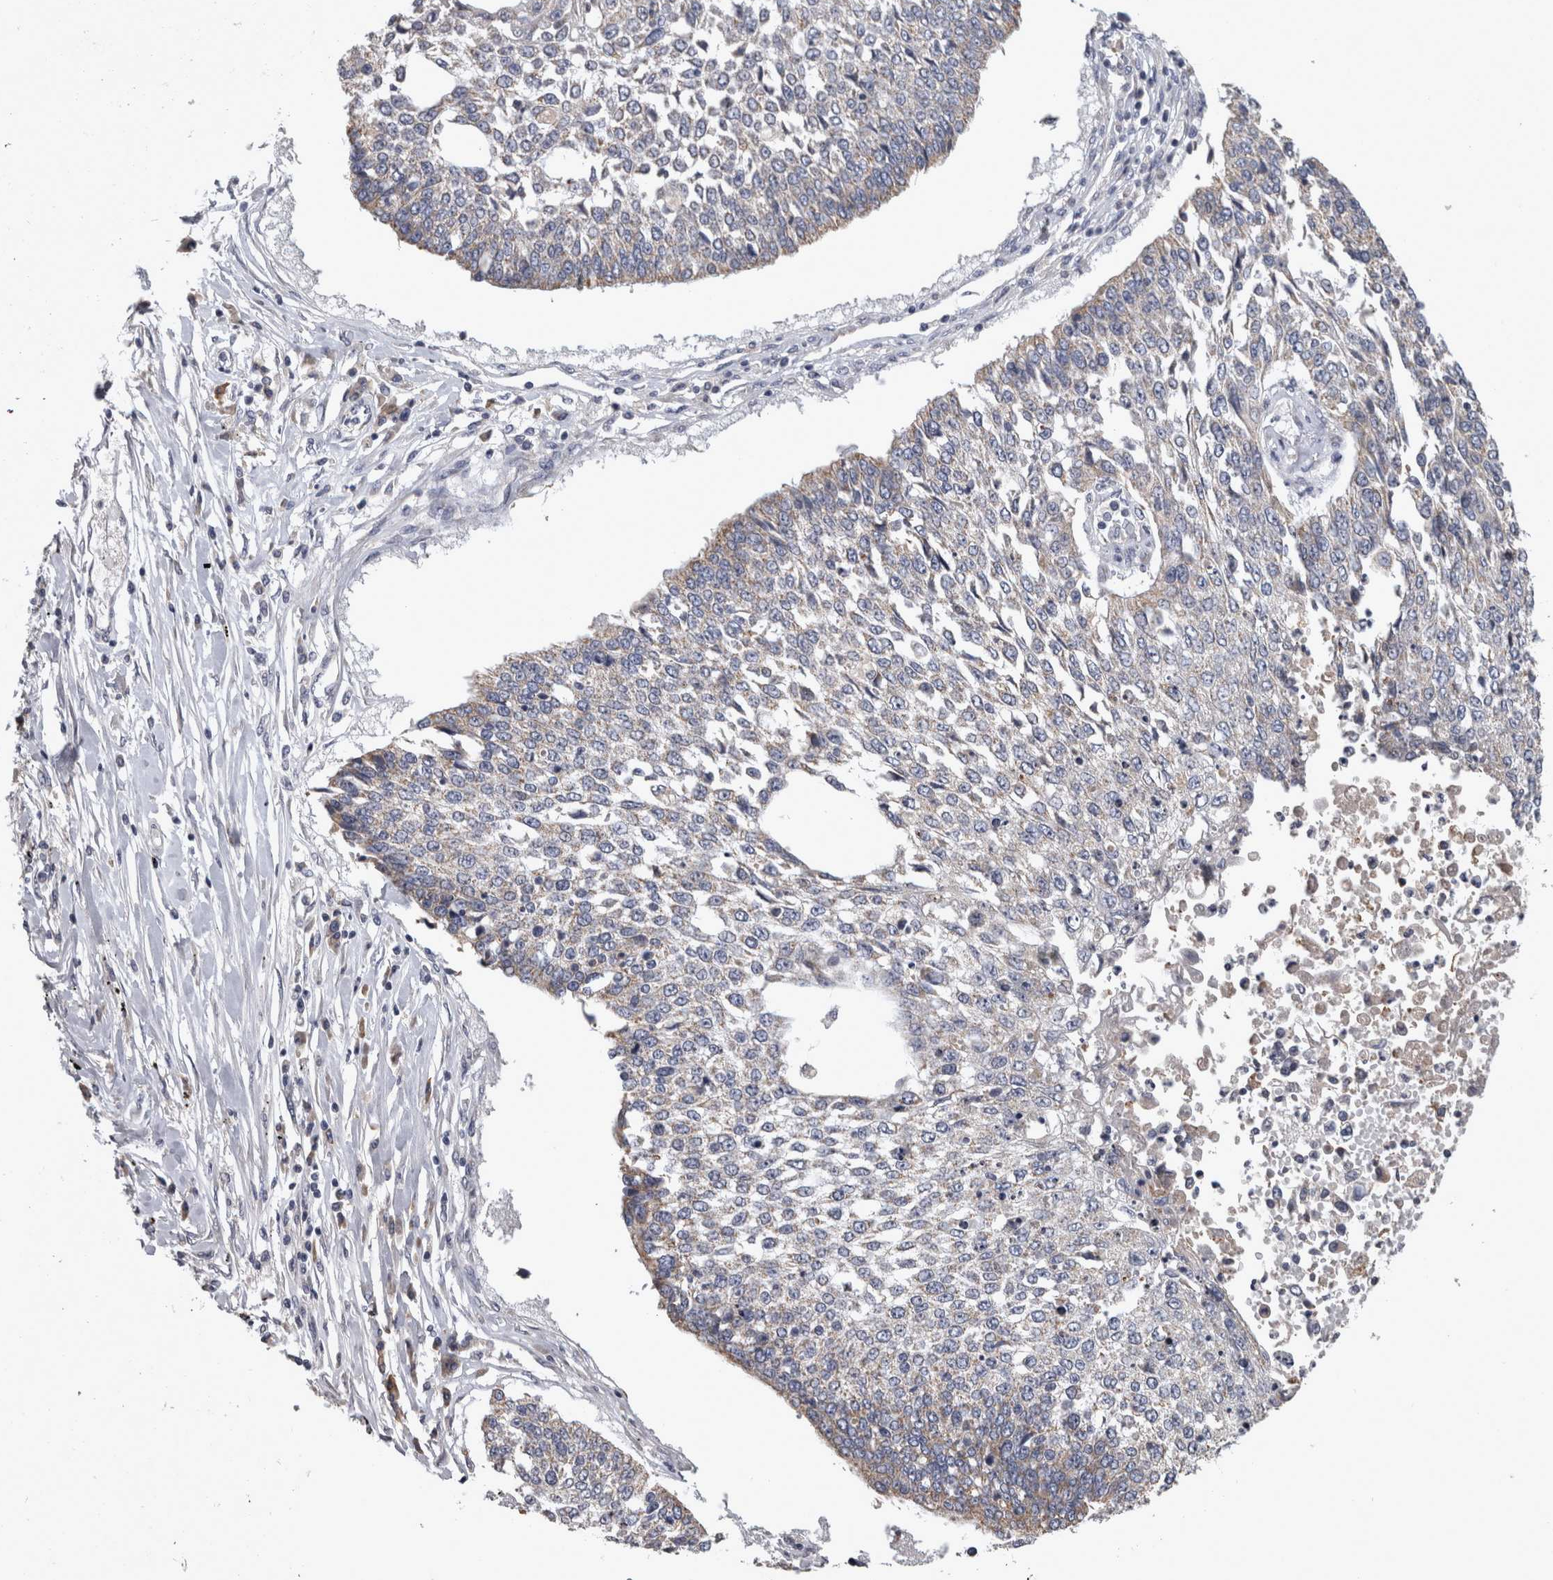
{"staining": {"intensity": "negative", "quantity": "none", "location": "none"}, "tissue": "lung cancer", "cell_type": "Tumor cells", "image_type": "cancer", "snomed": [{"axis": "morphology", "description": "Normal tissue, NOS"}, {"axis": "morphology", "description": "Squamous cell carcinoma, NOS"}, {"axis": "topography", "description": "Cartilage tissue"}, {"axis": "topography", "description": "Bronchus"}, {"axis": "topography", "description": "Lung"}, {"axis": "topography", "description": "Peripheral nerve tissue"}], "caption": "There is no significant staining in tumor cells of squamous cell carcinoma (lung).", "gene": "DBT", "patient": {"sex": "female", "age": 49}}